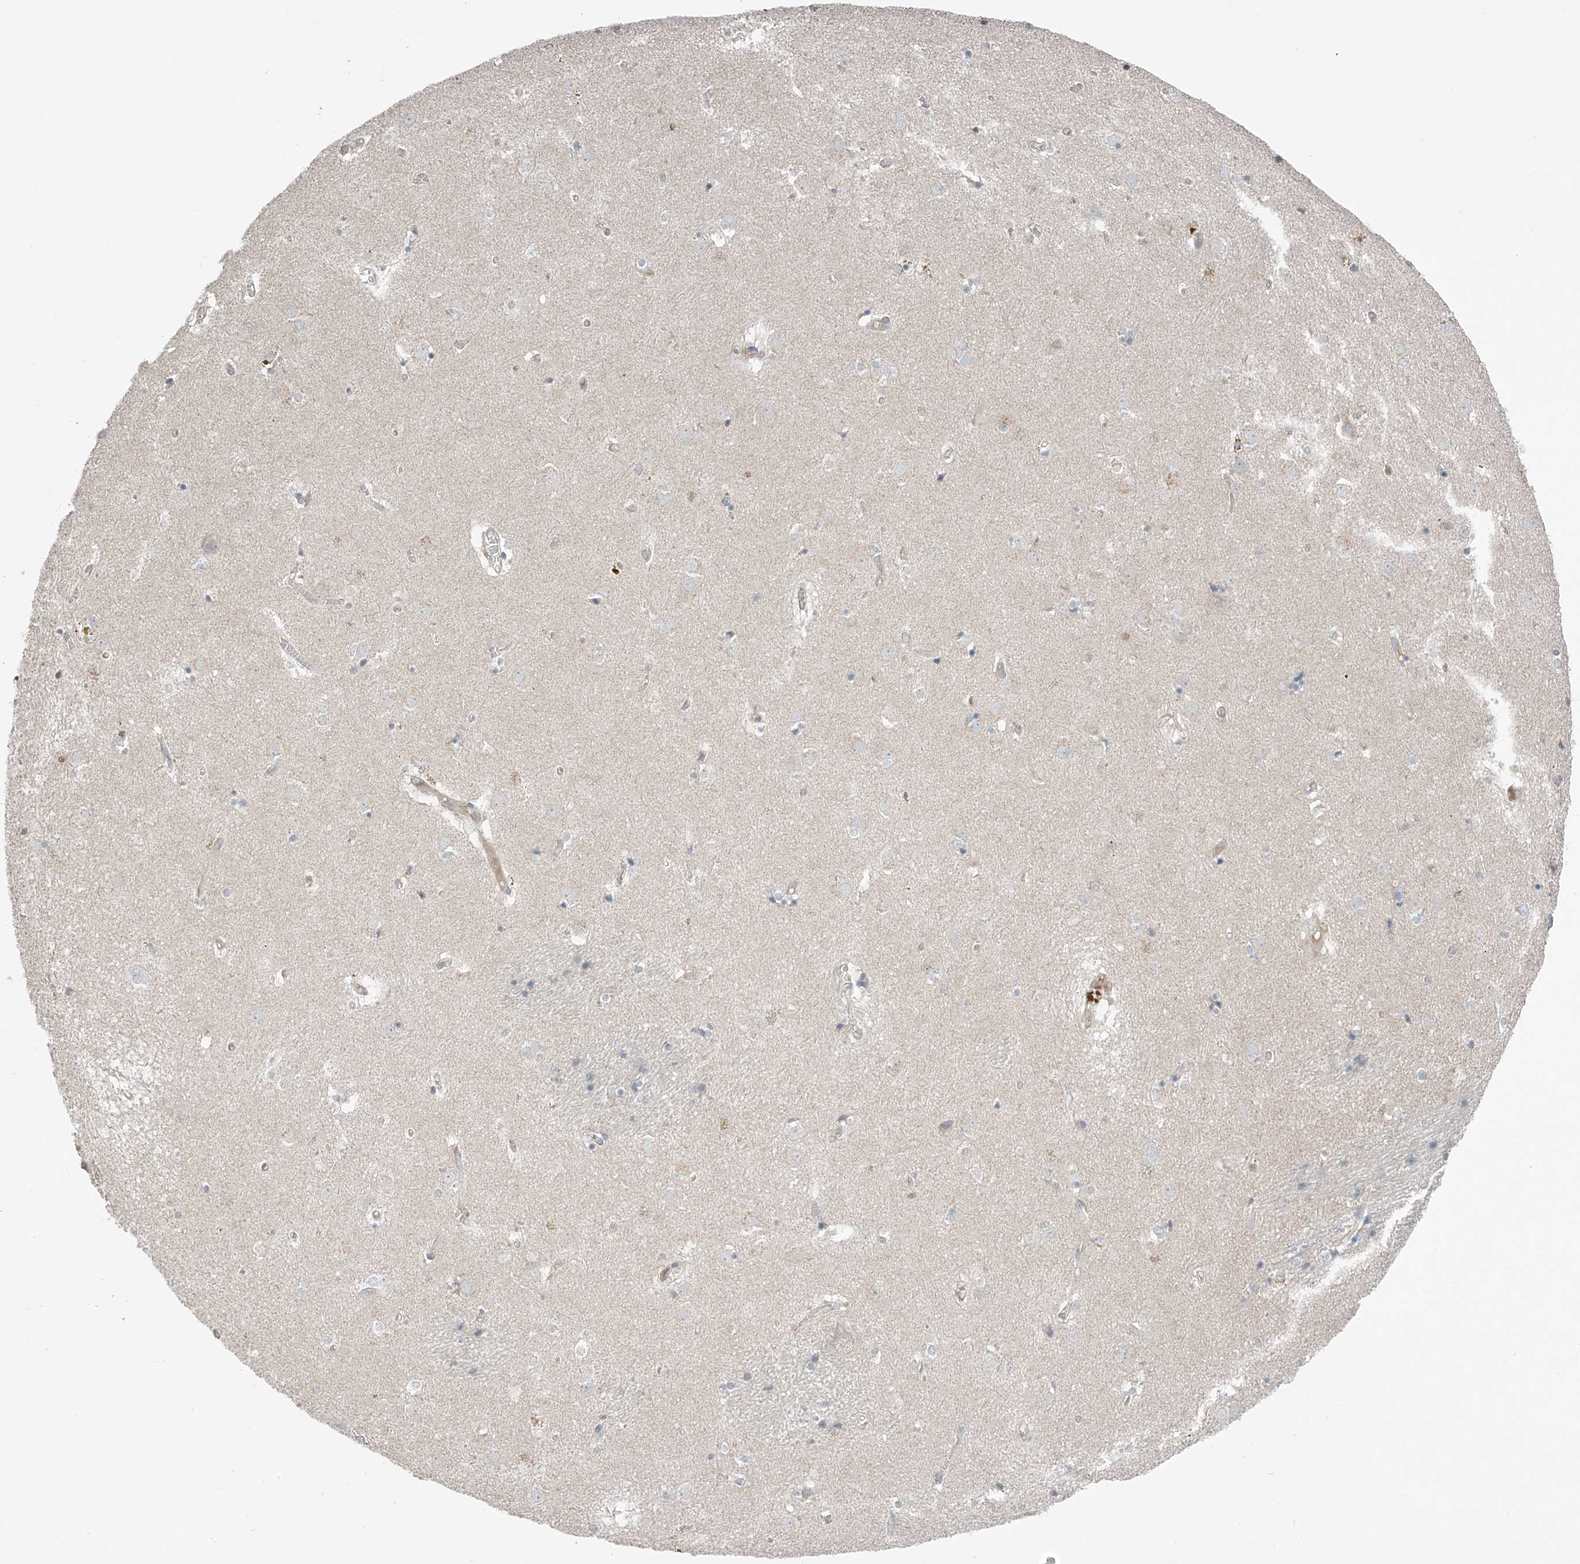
{"staining": {"intensity": "negative", "quantity": "none", "location": "none"}, "tissue": "caudate", "cell_type": "Glial cells", "image_type": "normal", "snomed": [{"axis": "morphology", "description": "Normal tissue, NOS"}, {"axis": "topography", "description": "Lateral ventricle wall"}], "caption": "The photomicrograph shows no significant expression in glial cells of caudate. (DAB (3,3'-diaminobenzidine) immunohistochemistry (IHC), high magnification).", "gene": "HOXA11", "patient": {"sex": "male", "age": 70}}